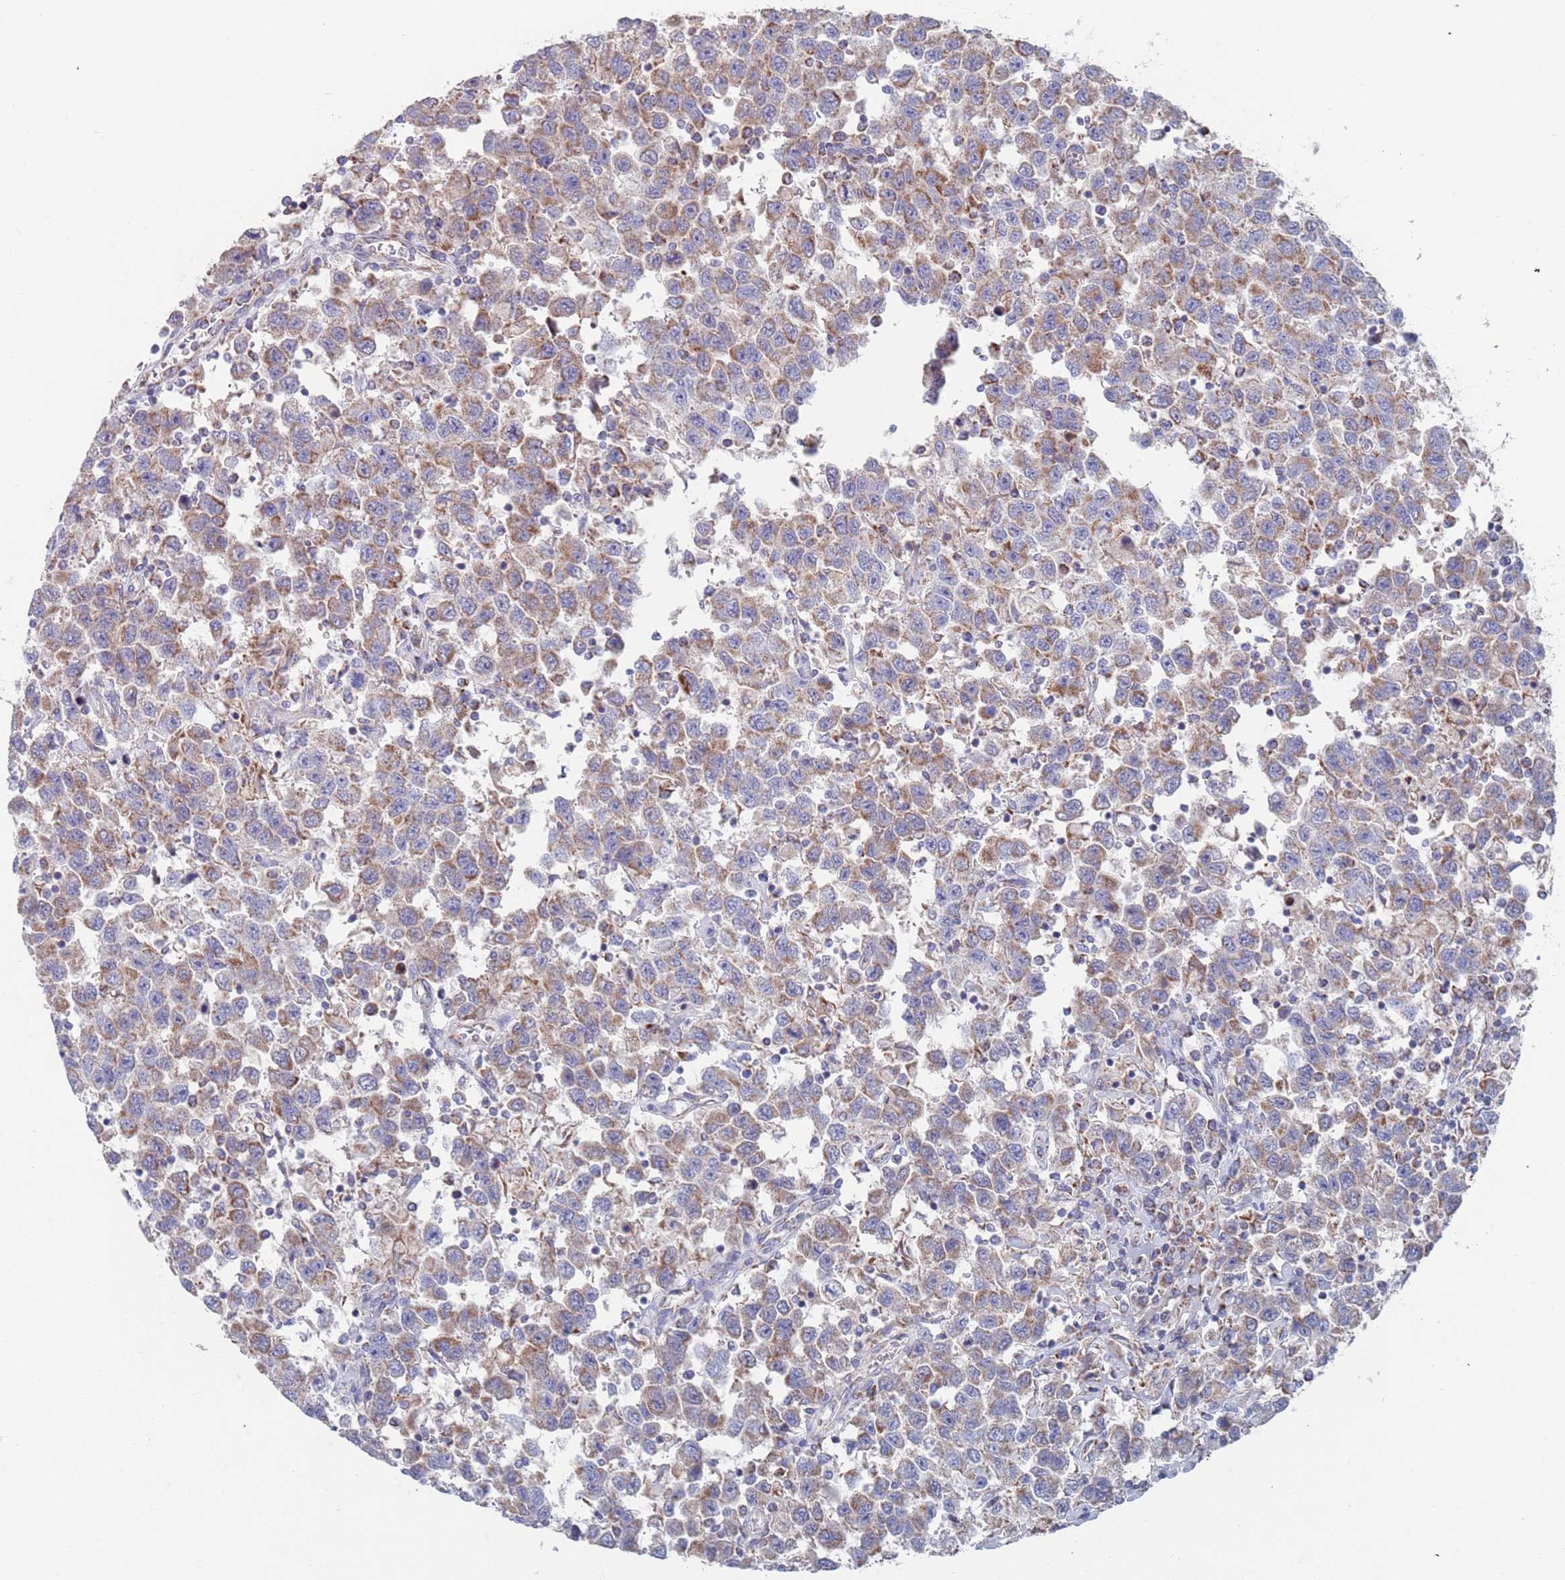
{"staining": {"intensity": "weak", "quantity": ">75%", "location": "cytoplasmic/membranous"}, "tissue": "testis cancer", "cell_type": "Tumor cells", "image_type": "cancer", "snomed": [{"axis": "morphology", "description": "Seminoma, NOS"}, {"axis": "topography", "description": "Testis"}], "caption": "Weak cytoplasmic/membranous positivity is seen in approximately >75% of tumor cells in testis cancer. (brown staining indicates protein expression, while blue staining denotes nuclei).", "gene": "MRPL22", "patient": {"sex": "male", "age": 41}}